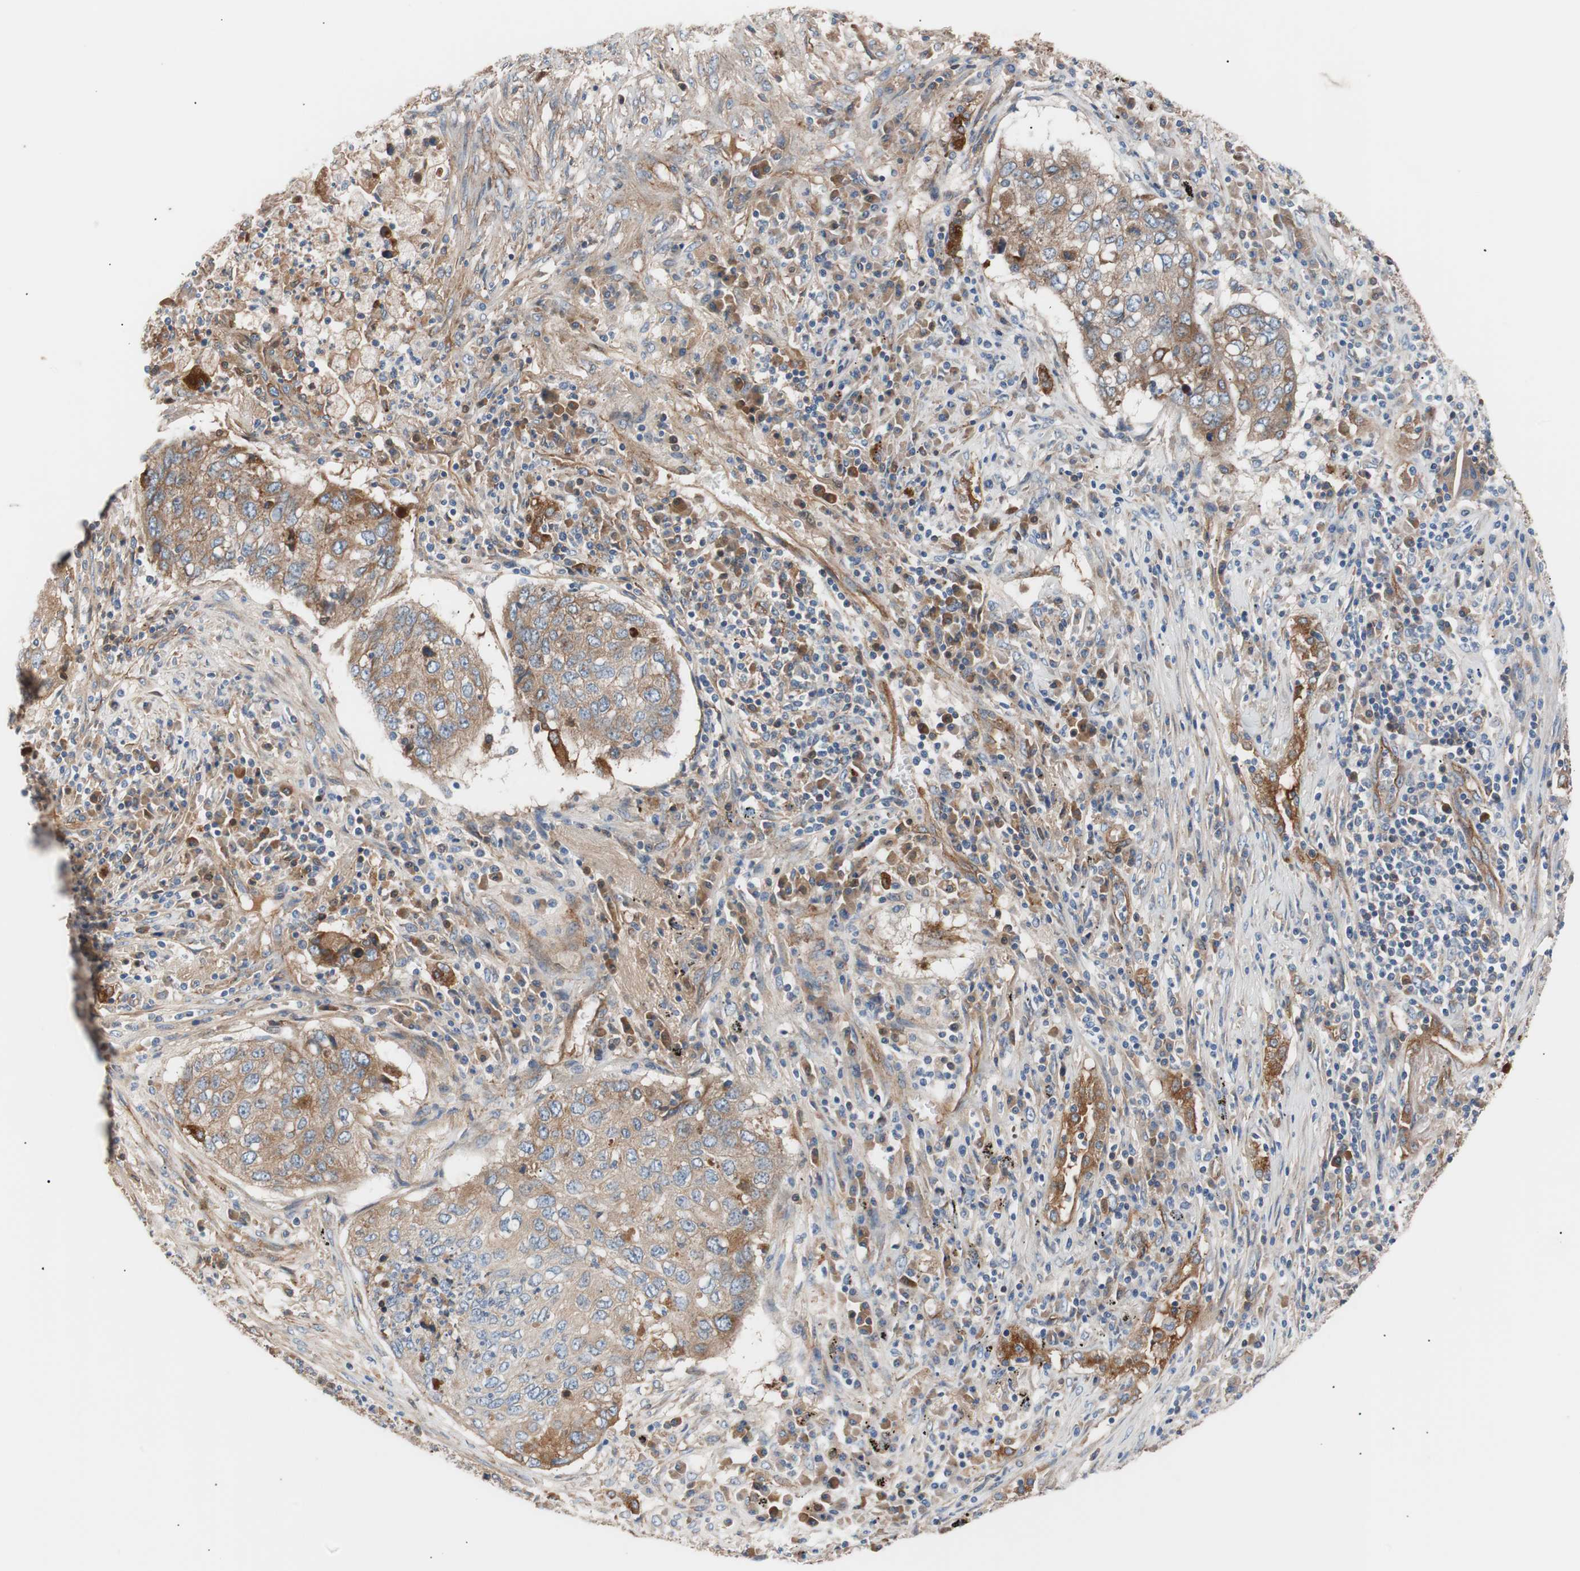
{"staining": {"intensity": "weak", "quantity": ">75%", "location": "cytoplasmic/membranous"}, "tissue": "lung cancer", "cell_type": "Tumor cells", "image_type": "cancer", "snomed": [{"axis": "morphology", "description": "Squamous cell carcinoma, NOS"}, {"axis": "topography", "description": "Lung"}], "caption": "Tumor cells demonstrate weak cytoplasmic/membranous expression in about >75% of cells in lung squamous cell carcinoma.", "gene": "SPINT1", "patient": {"sex": "female", "age": 63}}